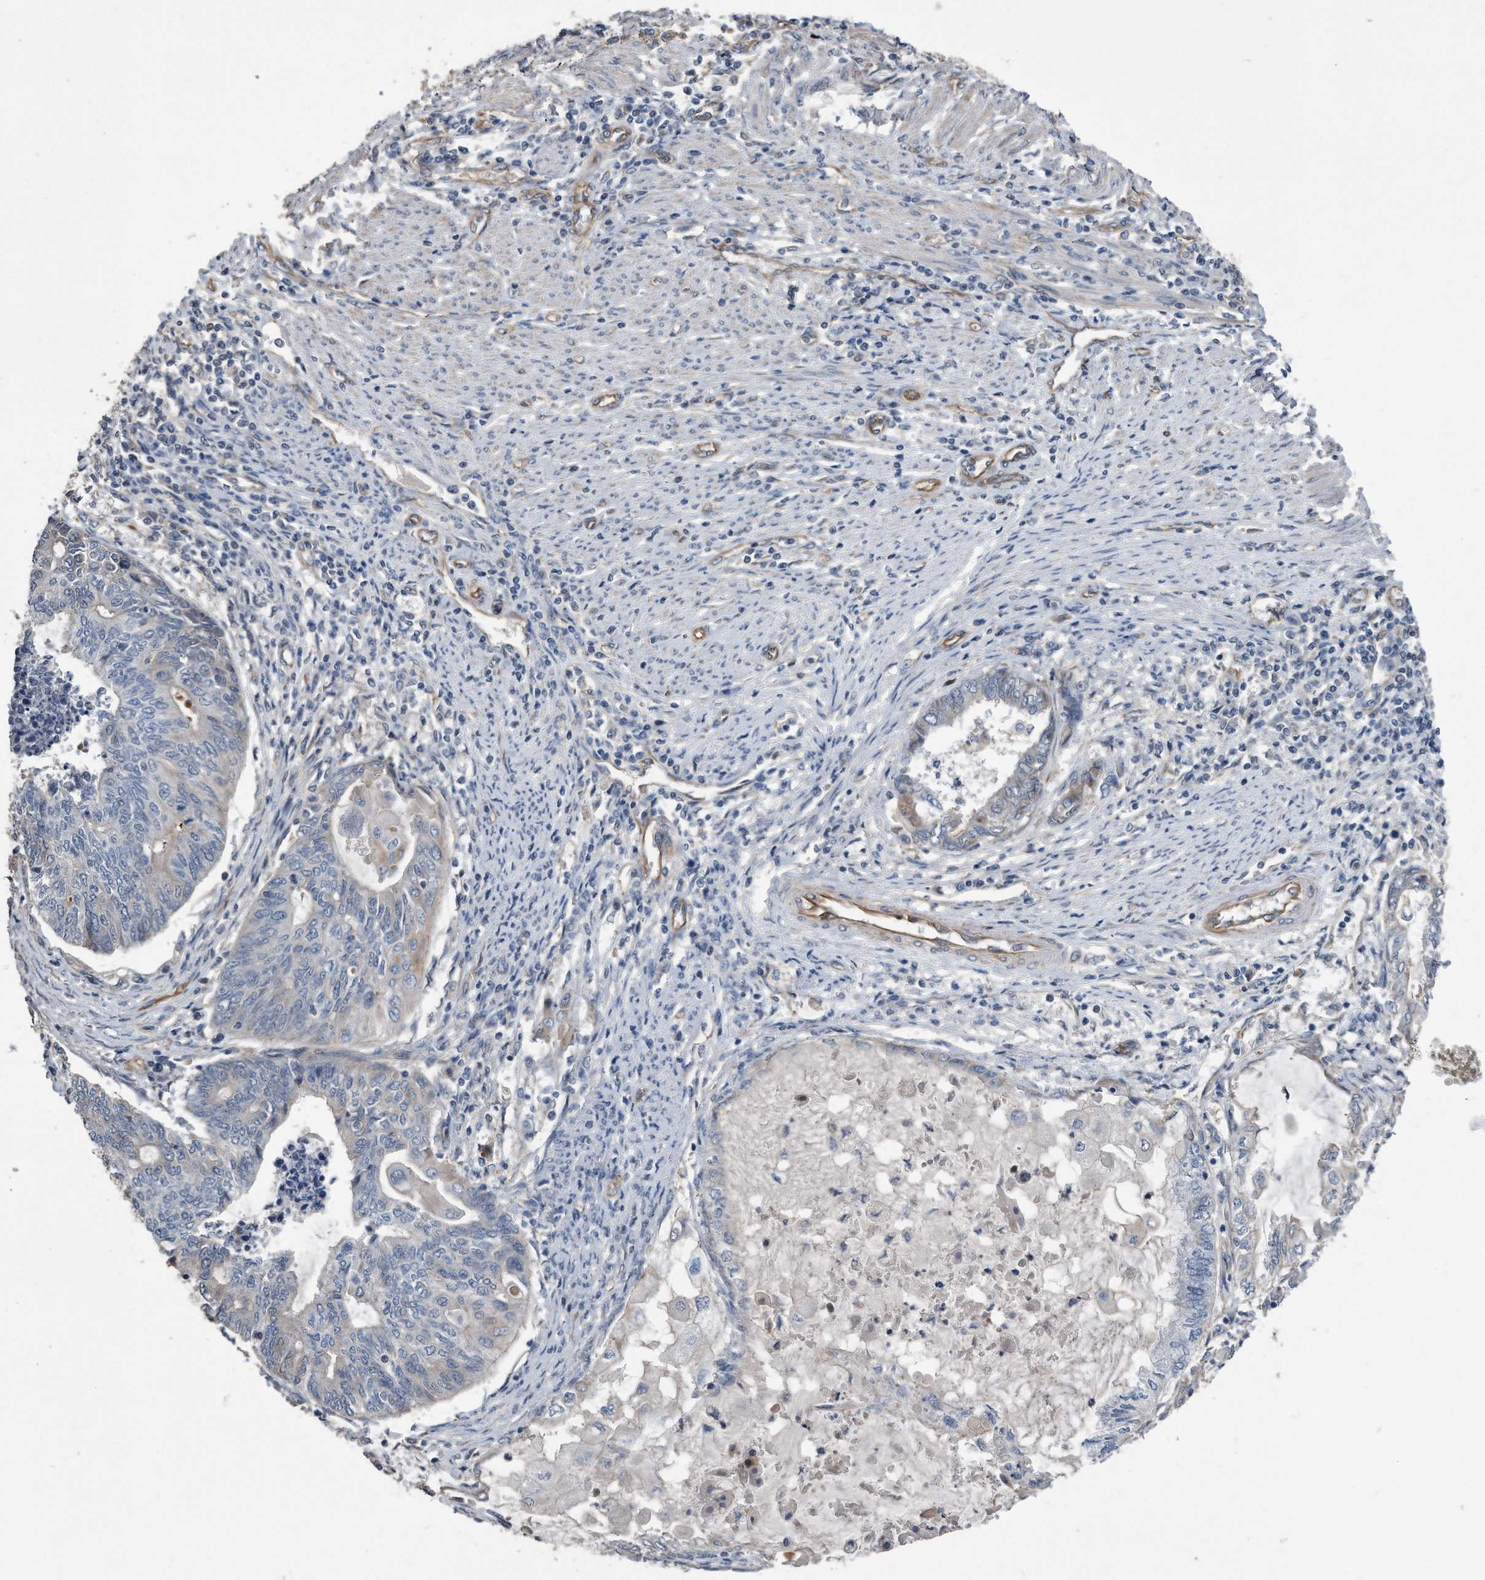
{"staining": {"intensity": "weak", "quantity": "<25%", "location": "cytoplasmic/membranous"}, "tissue": "endometrial cancer", "cell_type": "Tumor cells", "image_type": "cancer", "snomed": [{"axis": "morphology", "description": "Adenocarcinoma, NOS"}, {"axis": "topography", "description": "Uterus"}, {"axis": "topography", "description": "Endometrium"}], "caption": "The photomicrograph exhibits no staining of tumor cells in adenocarcinoma (endometrial). Brightfield microscopy of immunohistochemistry (IHC) stained with DAB (brown) and hematoxylin (blue), captured at high magnification.", "gene": "GPC1", "patient": {"sex": "female", "age": 70}}